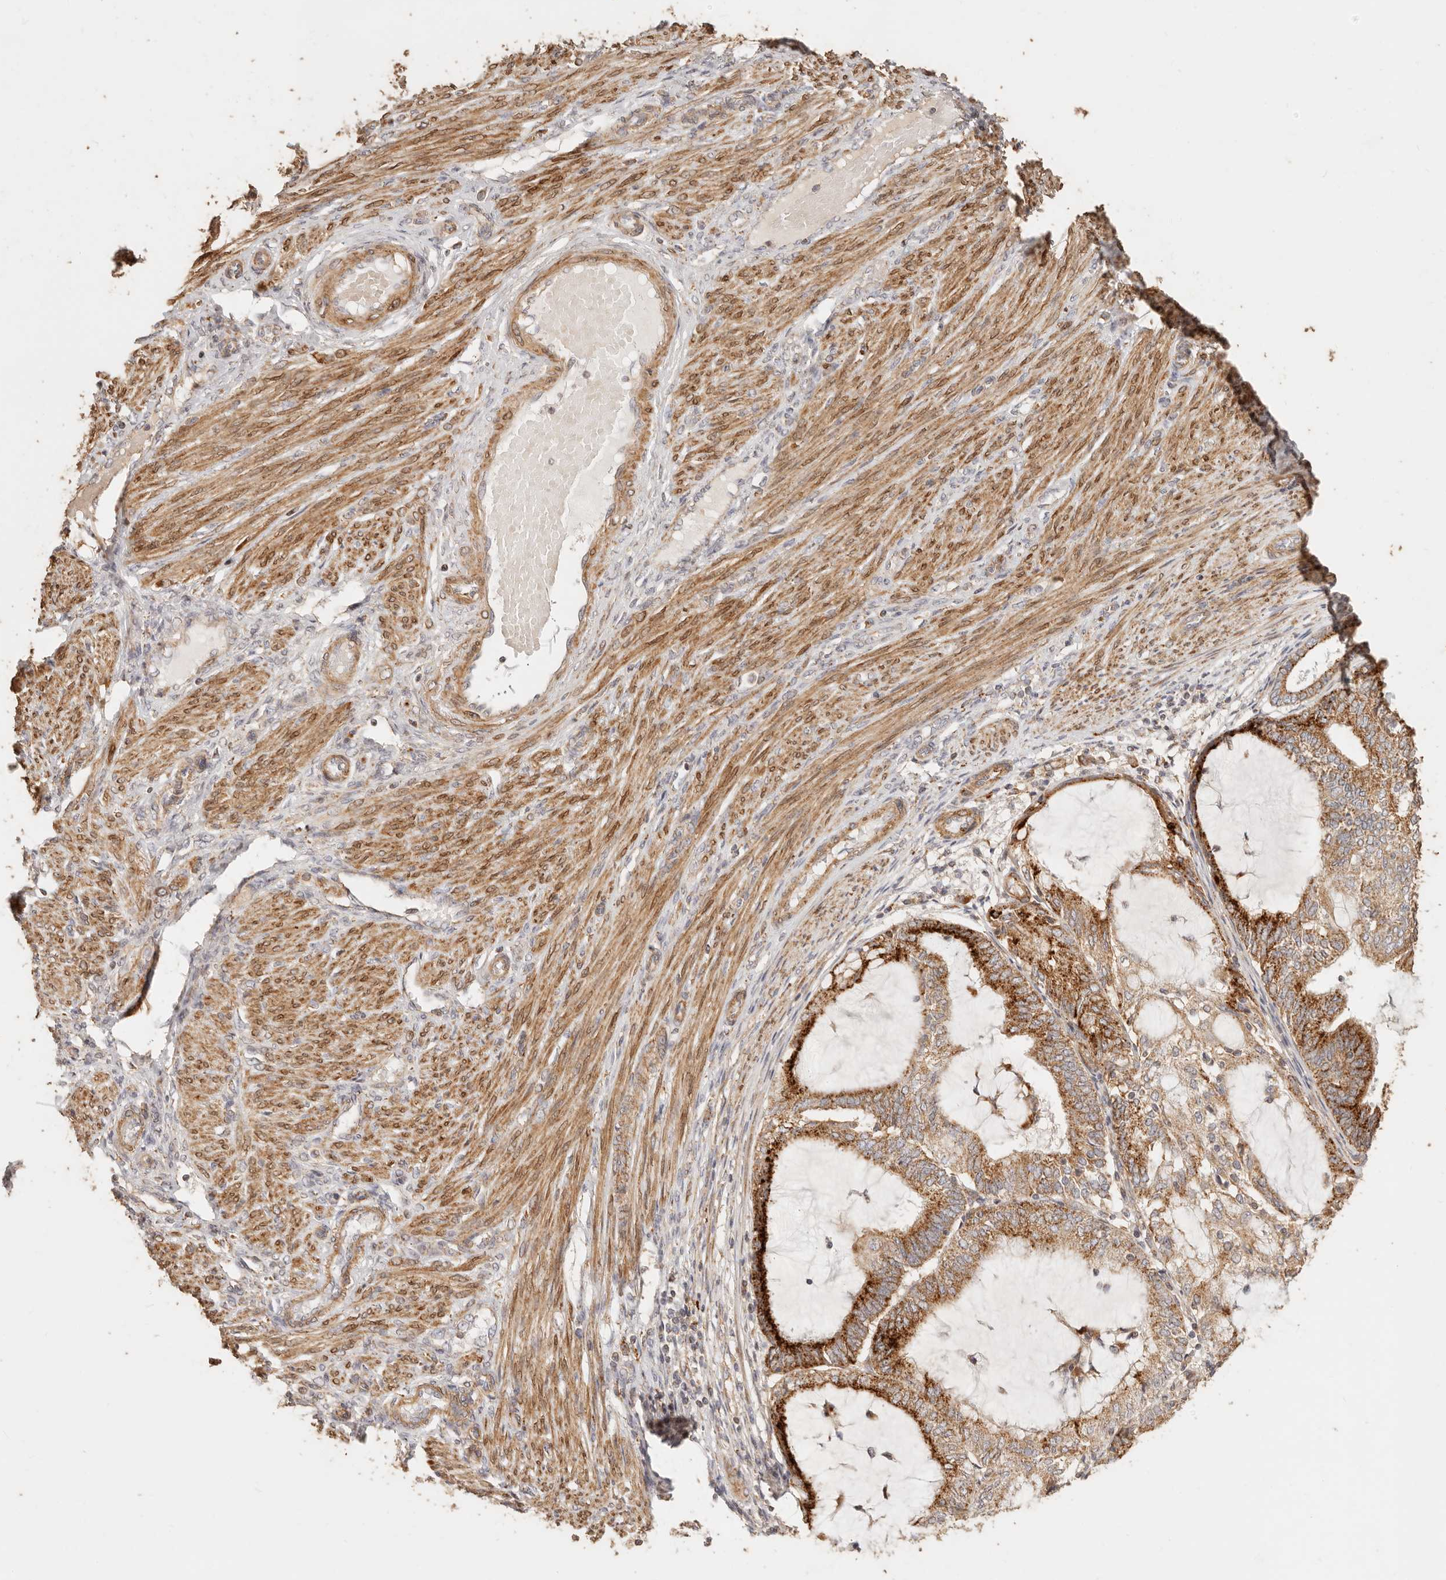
{"staining": {"intensity": "strong", "quantity": ">75%", "location": "cytoplasmic/membranous"}, "tissue": "endometrial cancer", "cell_type": "Tumor cells", "image_type": "cancer", "snomed": [{"axis": "morphology", "description": "Adenocarcinoma, NOS"}, {"axis": "topography", "description": "Endometrium"}], "caption": "Protein expression analysis of endometrial adenocarcinoma reveals strong cytoplasmic/membranous expression in about >75% of tumor cells. The staining was performed using DAB (3,3'-diaminobenzidine), with brown indicating positive protein expression. Nuclei are stained blue with hematoxylin.", "gene": "PTPN22", "patient": {"sex": "female", "age": 81}}